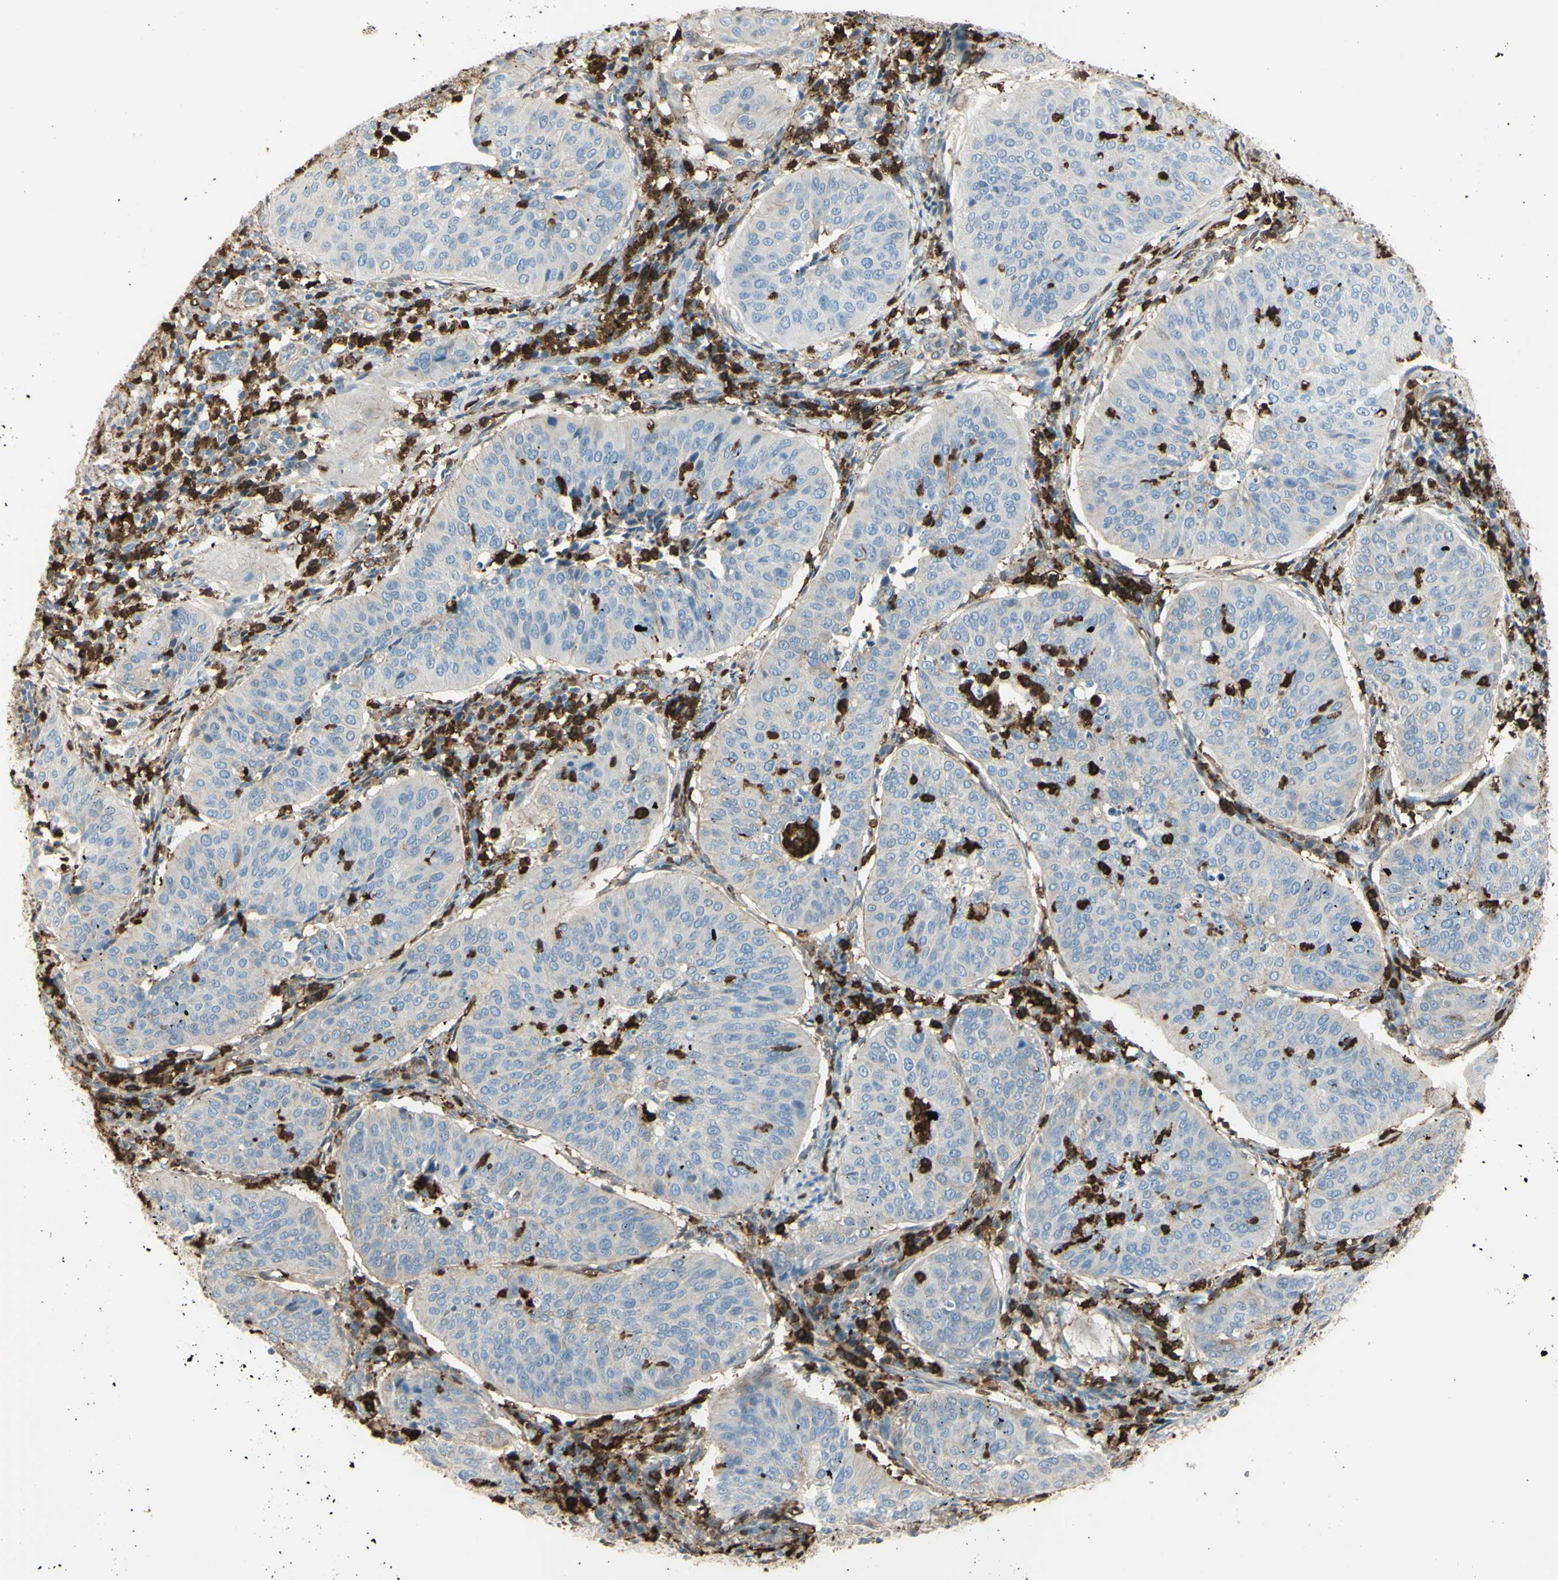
{"staining": {"intensity": "weak", "quantity": ">75%", "location": "cytoplasmic/membranous"}, "tissue": "cervical cancer", "cell_type": "Tumor cells", "image_type": "cancer", "snomed": [{"axis": "morphology", "description": "Normal tissue, NOS"}, {"axis": "morphology", "description": "Squamous cell carcinoma, NOS"}, {"axis": "topography", "description": "Cervix"}], "caption": "An image showing weak cytoplasmic/membranous staining in about >75% of tumor cells in squamous cell carcinoma (cervical), as visualized by brown immunohistochemical staining.", "gene": "GSN", "patient": {"sex": "female", "age": 39}}